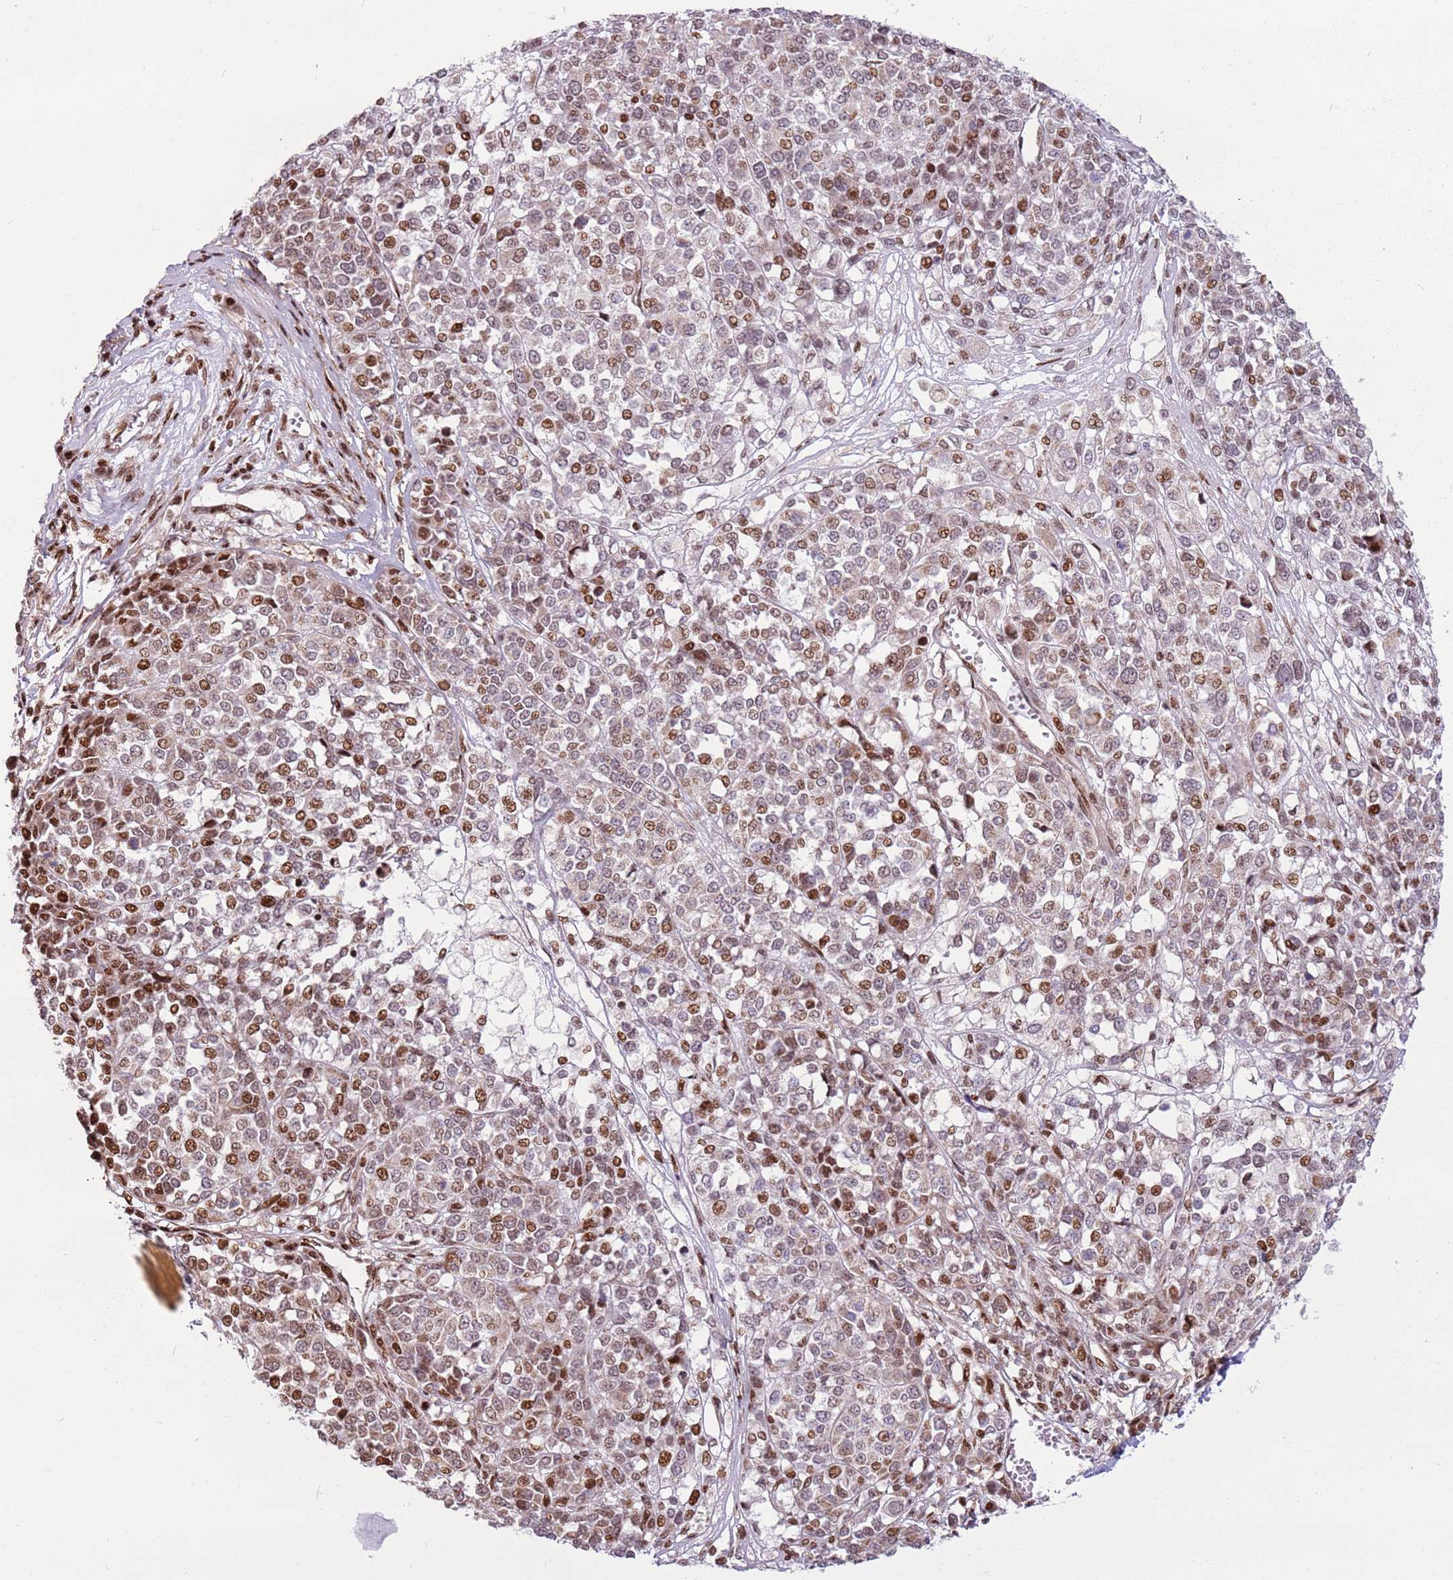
{"staining": {"intensity": "moderate", "quantity": "25%-75%", "location": "nuclear"}, "tissue": "melanoma", "cell_type": "Tumor cells", "image_type": "cancer", "snomed": [{"axis": "morphology", "description": "Malignant melanoma, Metastatic site"}, {"axis": "topography", "description": "Lymph node"}], "caption": "This is a photomicrograph of IHC staining of malignant melanoma (metastatic site), which shows moderate expression in the nuclear of tumor cells.", "gene": "PCTP", "patient": {"sex": "male", "age": 44}}